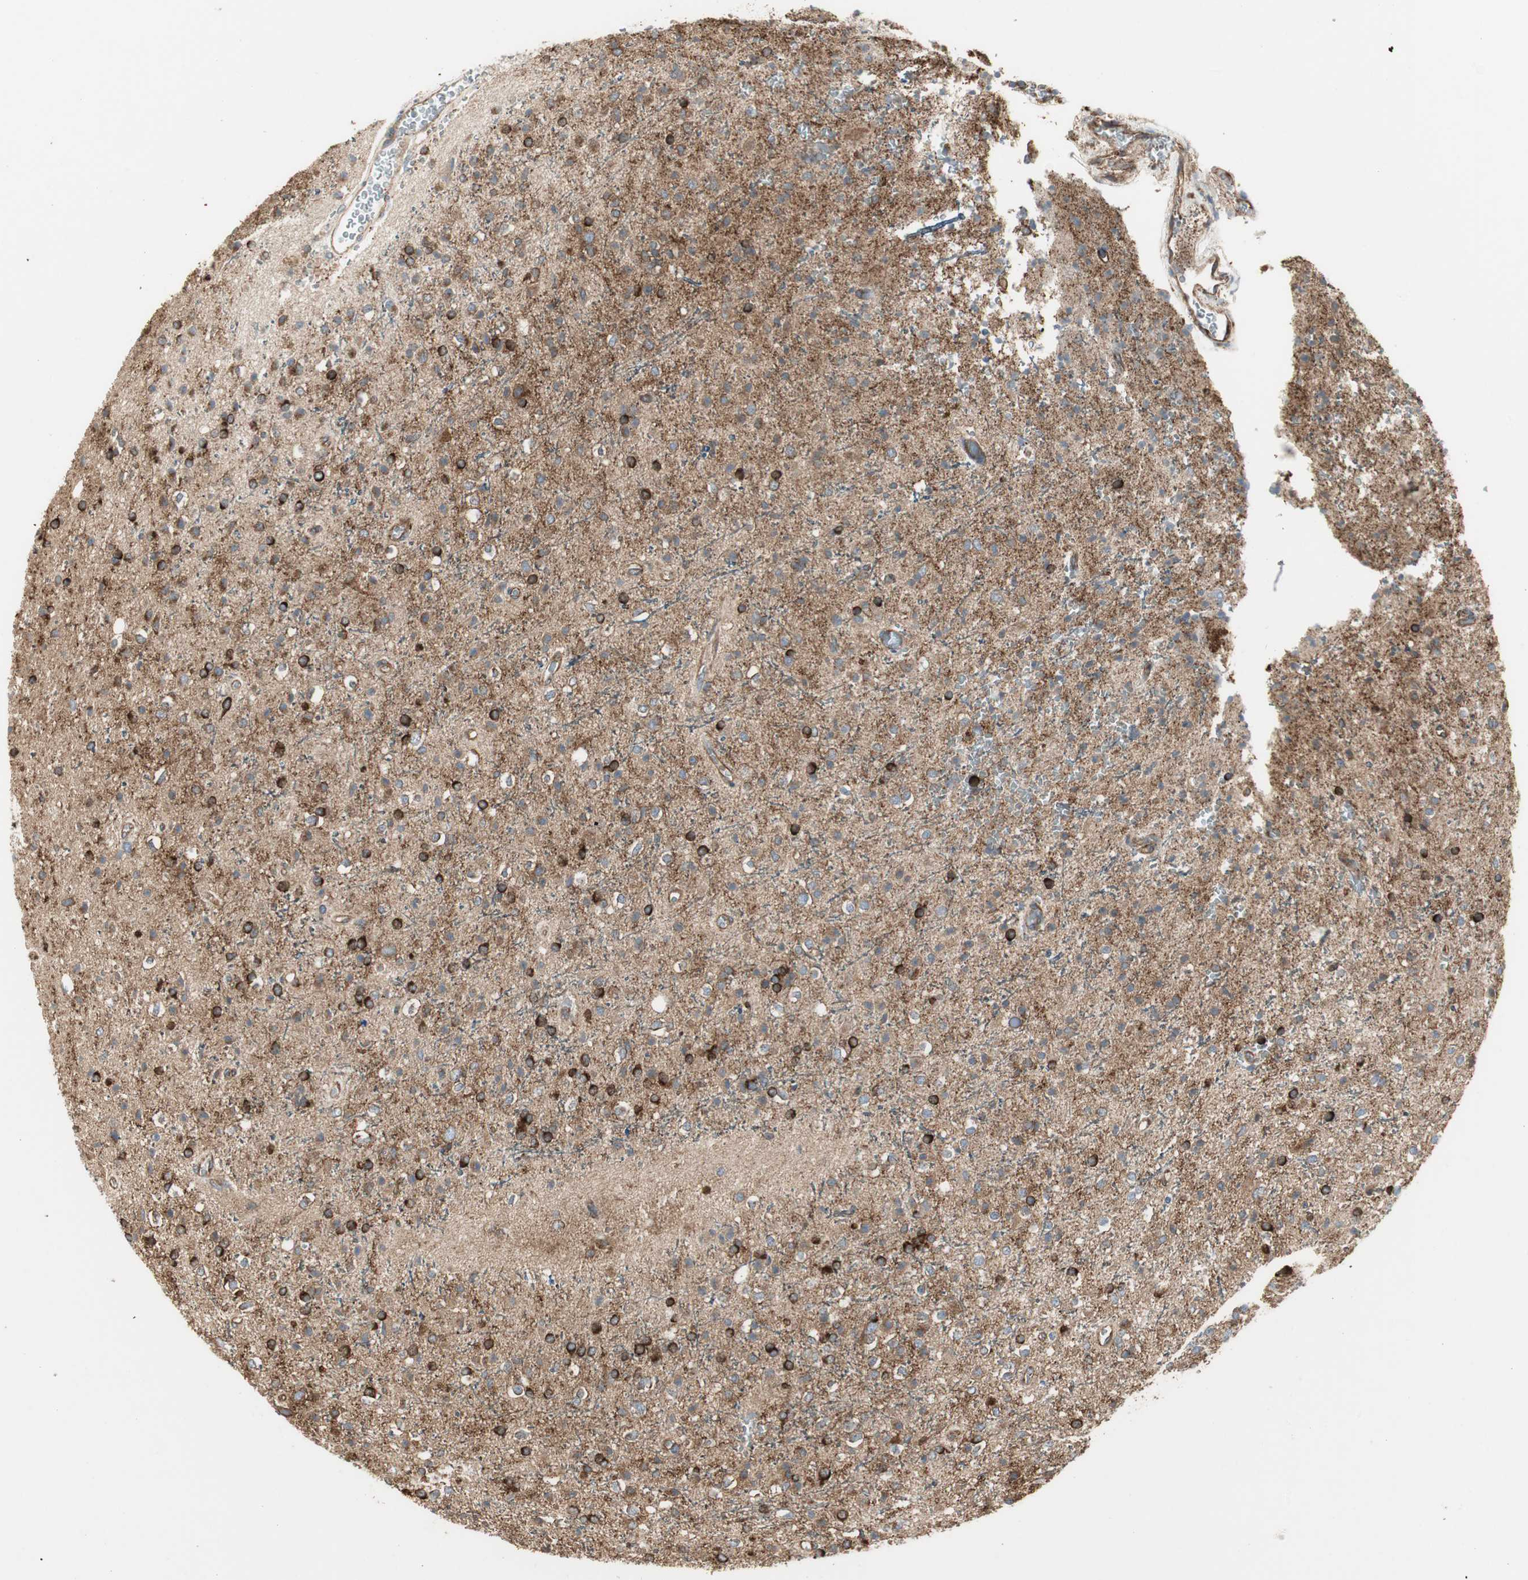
{"staining": {"intensity": "strong", "quantity": ">75%", "location": "cytoplasmic/membranous"}, "tissue": "glioma", "cell_type": "Tumor cells", "image_type": "cancer", "snomed": [{"axis": "morphology", "description": "Glioma, malignant, High grade"}, {"axis": "topography", "description": "Brain"}], "caption": "Immunohistochemical staining of malignant glioma (high-grade) displays high levels of strong cytoplasmic/membranous protein staining in approximately >75% of tumor cells.", "gene": "H6PD", "patient": {"sex": "male", "age": 47}}